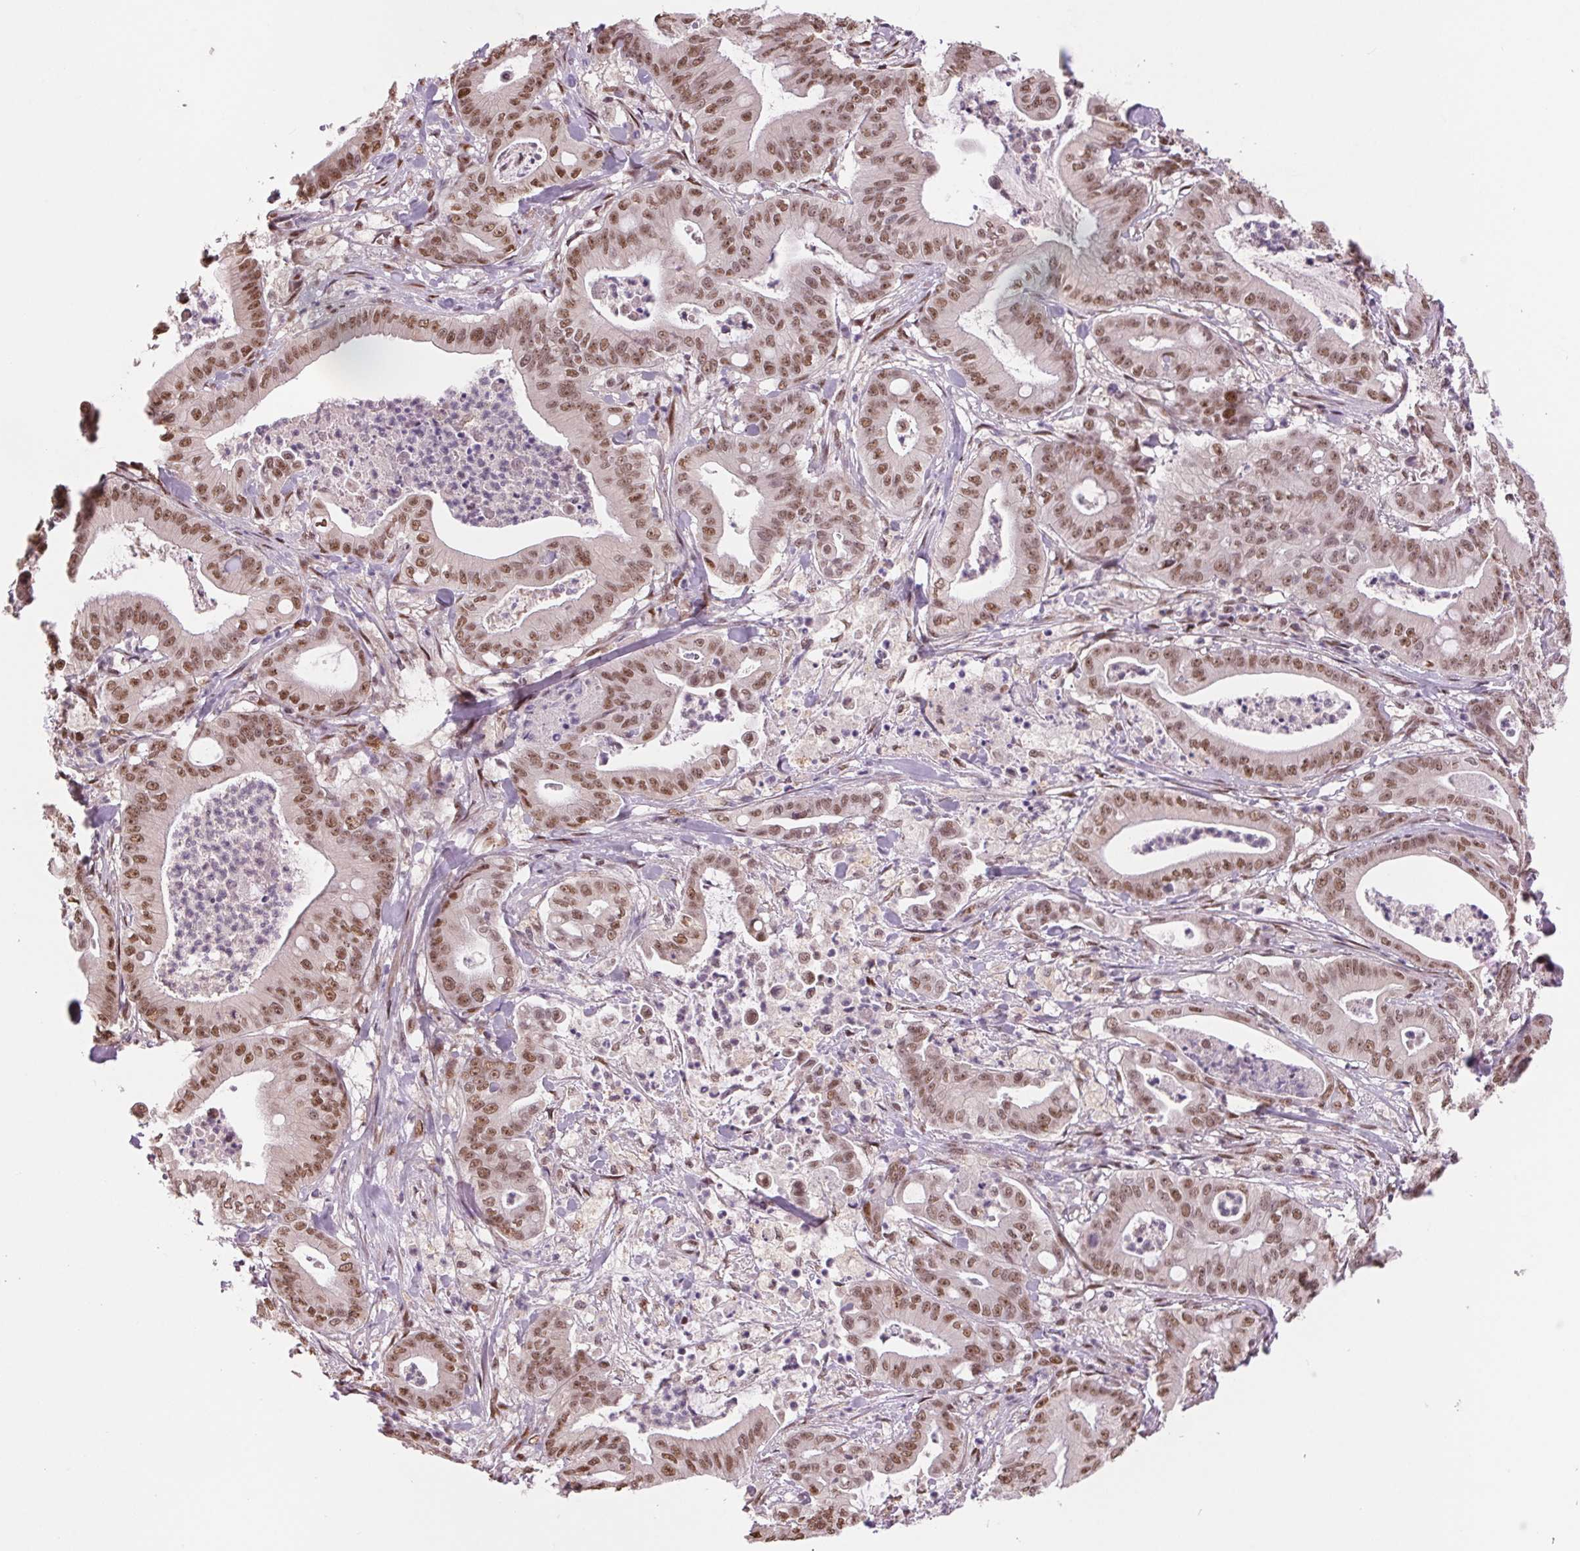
{"staining": {"intensity": "moderate", "quantity": ">75%", "location": "nuclear"}, "tissue": "pancreatic cancer", "cell_type": "Tumor cells", "image_type": "cancer", "snomed": [{"axis": "morphology", "description": "Adenocarcinoma, NOS"}, {"axis": "topography", "description": "Pancreas"}], "caption": "Protein expression analysis of pancreatic cancer displays moderate nuclear expression in about >75% of tumor cells.", "gene": "RAD23A", "patient": {"sex": "male", "age": 71}}